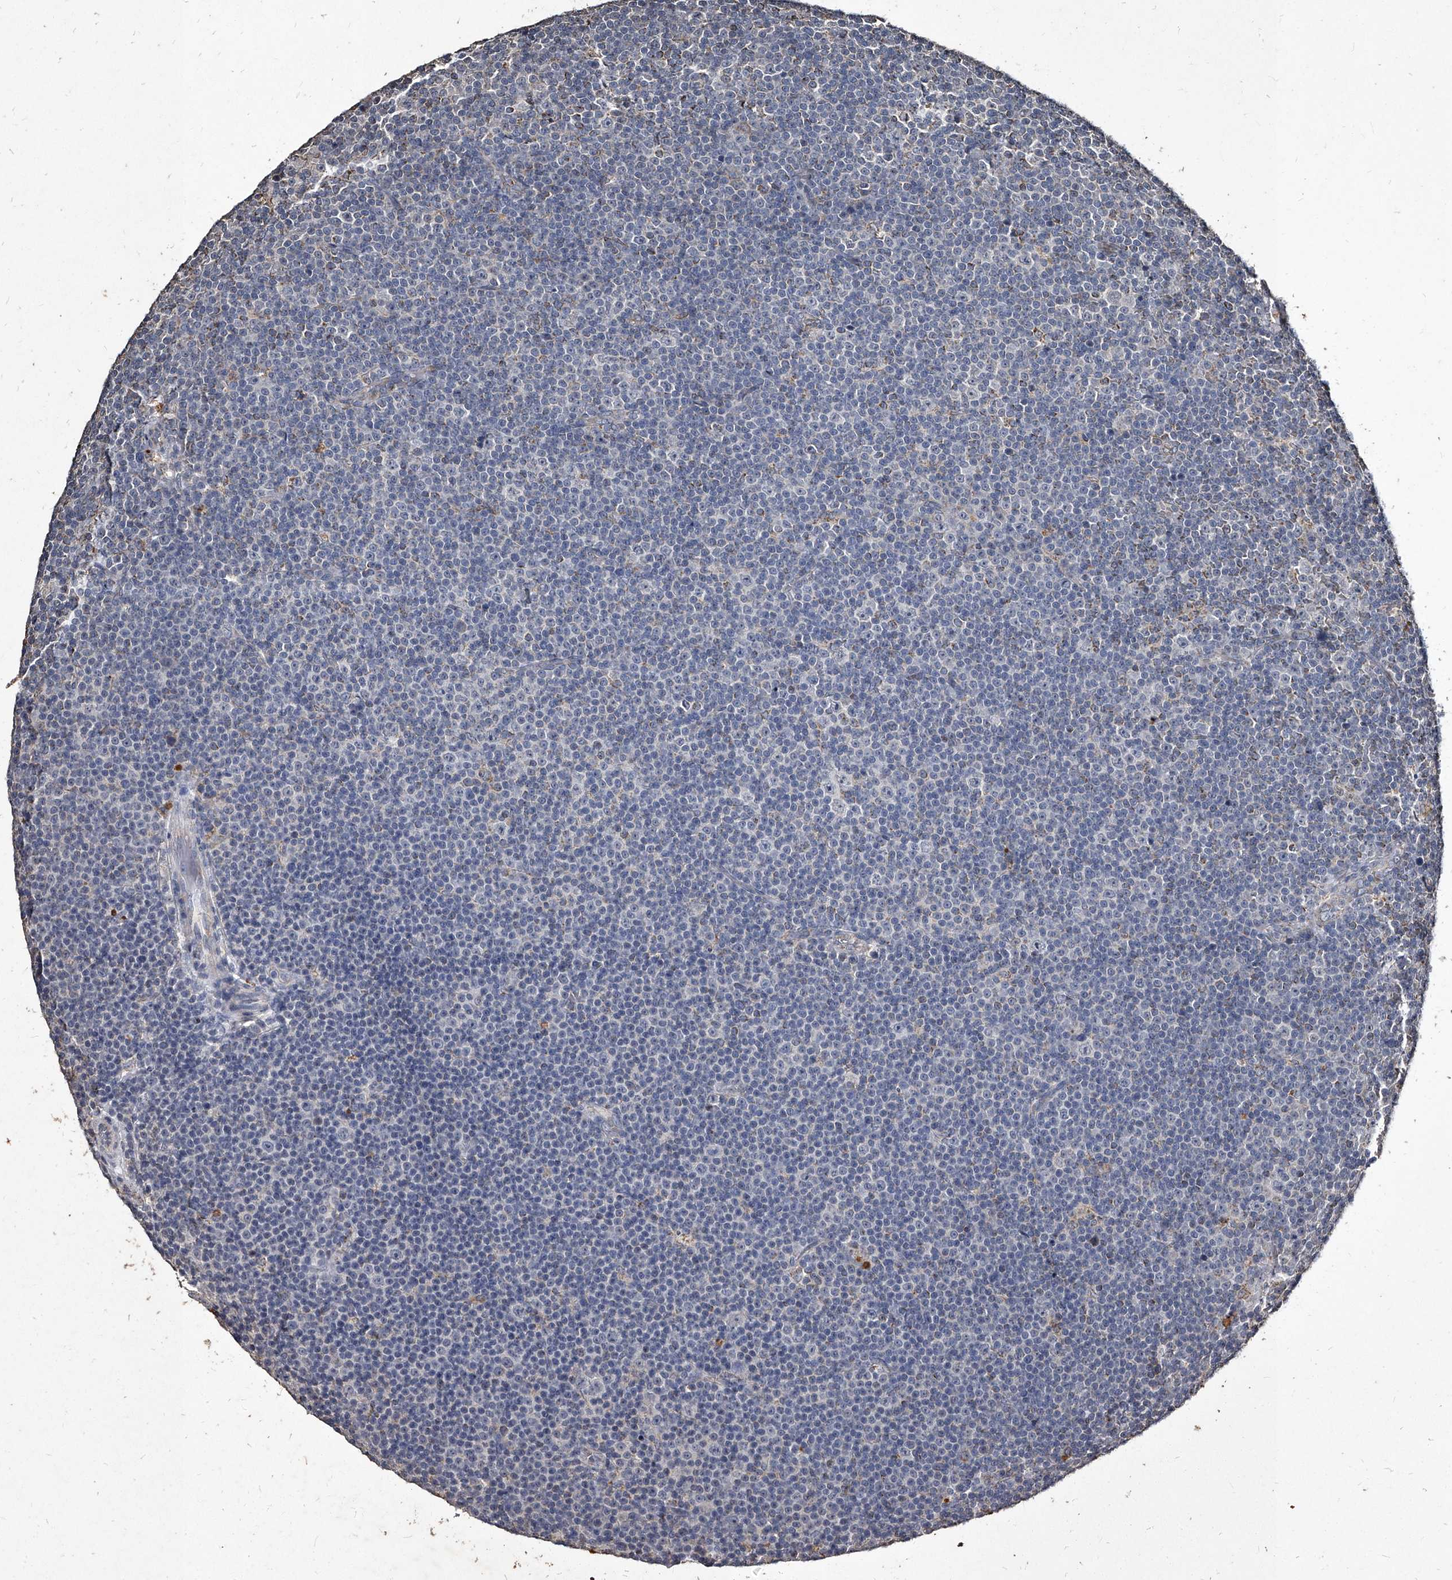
{"staining": {"intensity": "negative", "quantity": "none", "location": "none"}, "tissue": "lymphoma", "cell_type": "Tumor cells", "image_type": "cancer", "snomed": [{"axis": "morphology", "description": "Malignant lymphoma, non-Hodgkin's type, Low grade"}, {"axis": "topography", "description": "Lymph node"}], "caption": "A high-resolution image shows immunohistochemistry staining of lymphoma, which exhibits no significant positivity in tumor cells.", "gene": "GPR183", "patient": {"sex": "female", "age": 67}}